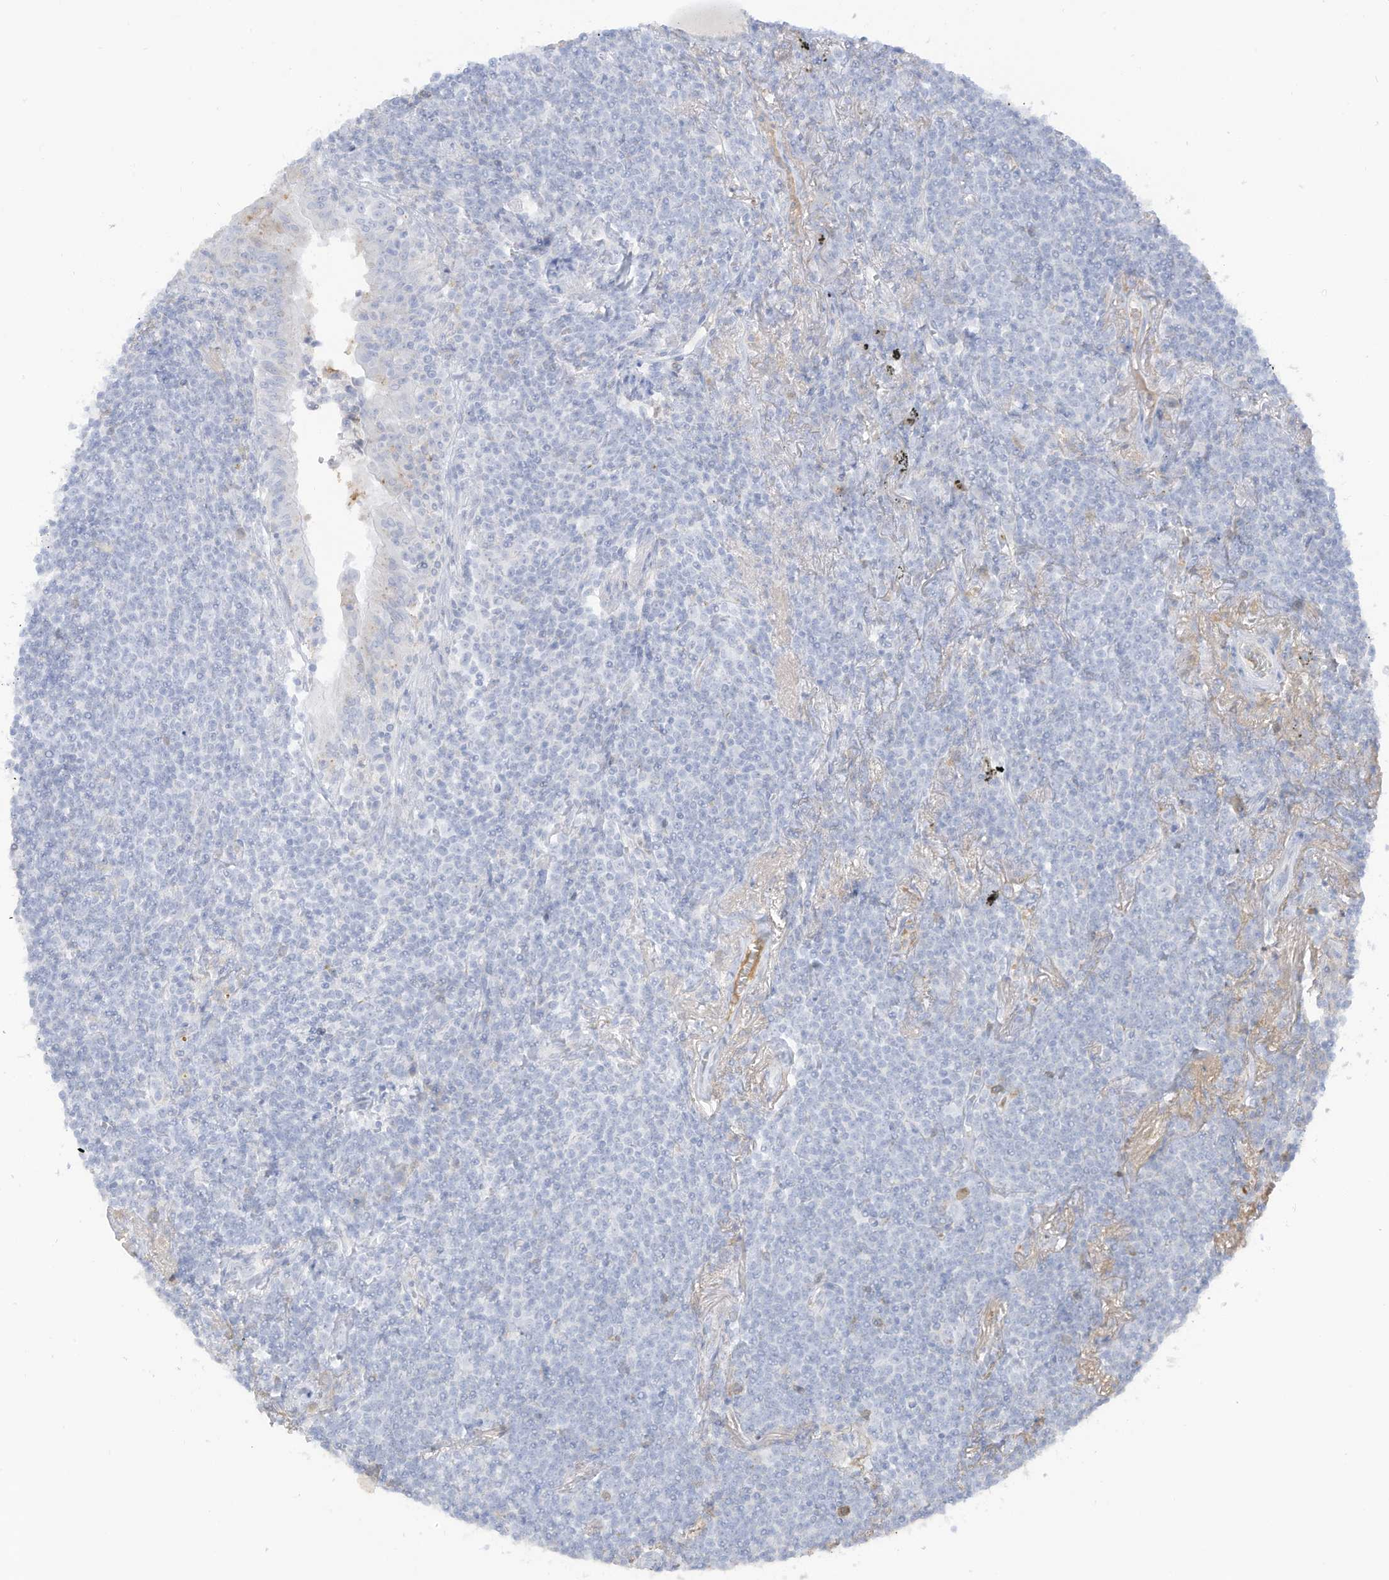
{"staining": {"intensity": "negative", "quantity": "none", "location": "none"}, "tissue": "lymphoma", "cell_type": "Tumor cells", "image_type": "cancer", "snomed": [{"axis": "morphology", "description": "Malignant lymphoma, non-Hodgkin's type, Low grade"}, {"axis": "topography", "description": "Lung"}], "caption": "Malignant lymphoma, non-Hodgkin's type (low-grade) was stained to show a protein in brown. There is no significant positivity in tumor cells. The staining was performed using DAB to visualize the protein expression in brown, while the nuclei were stained in blue with hematoxylin (Magnification: 20x).", "gene": "HSD17B13", "patient": {"sex": "female", "age": 71}}